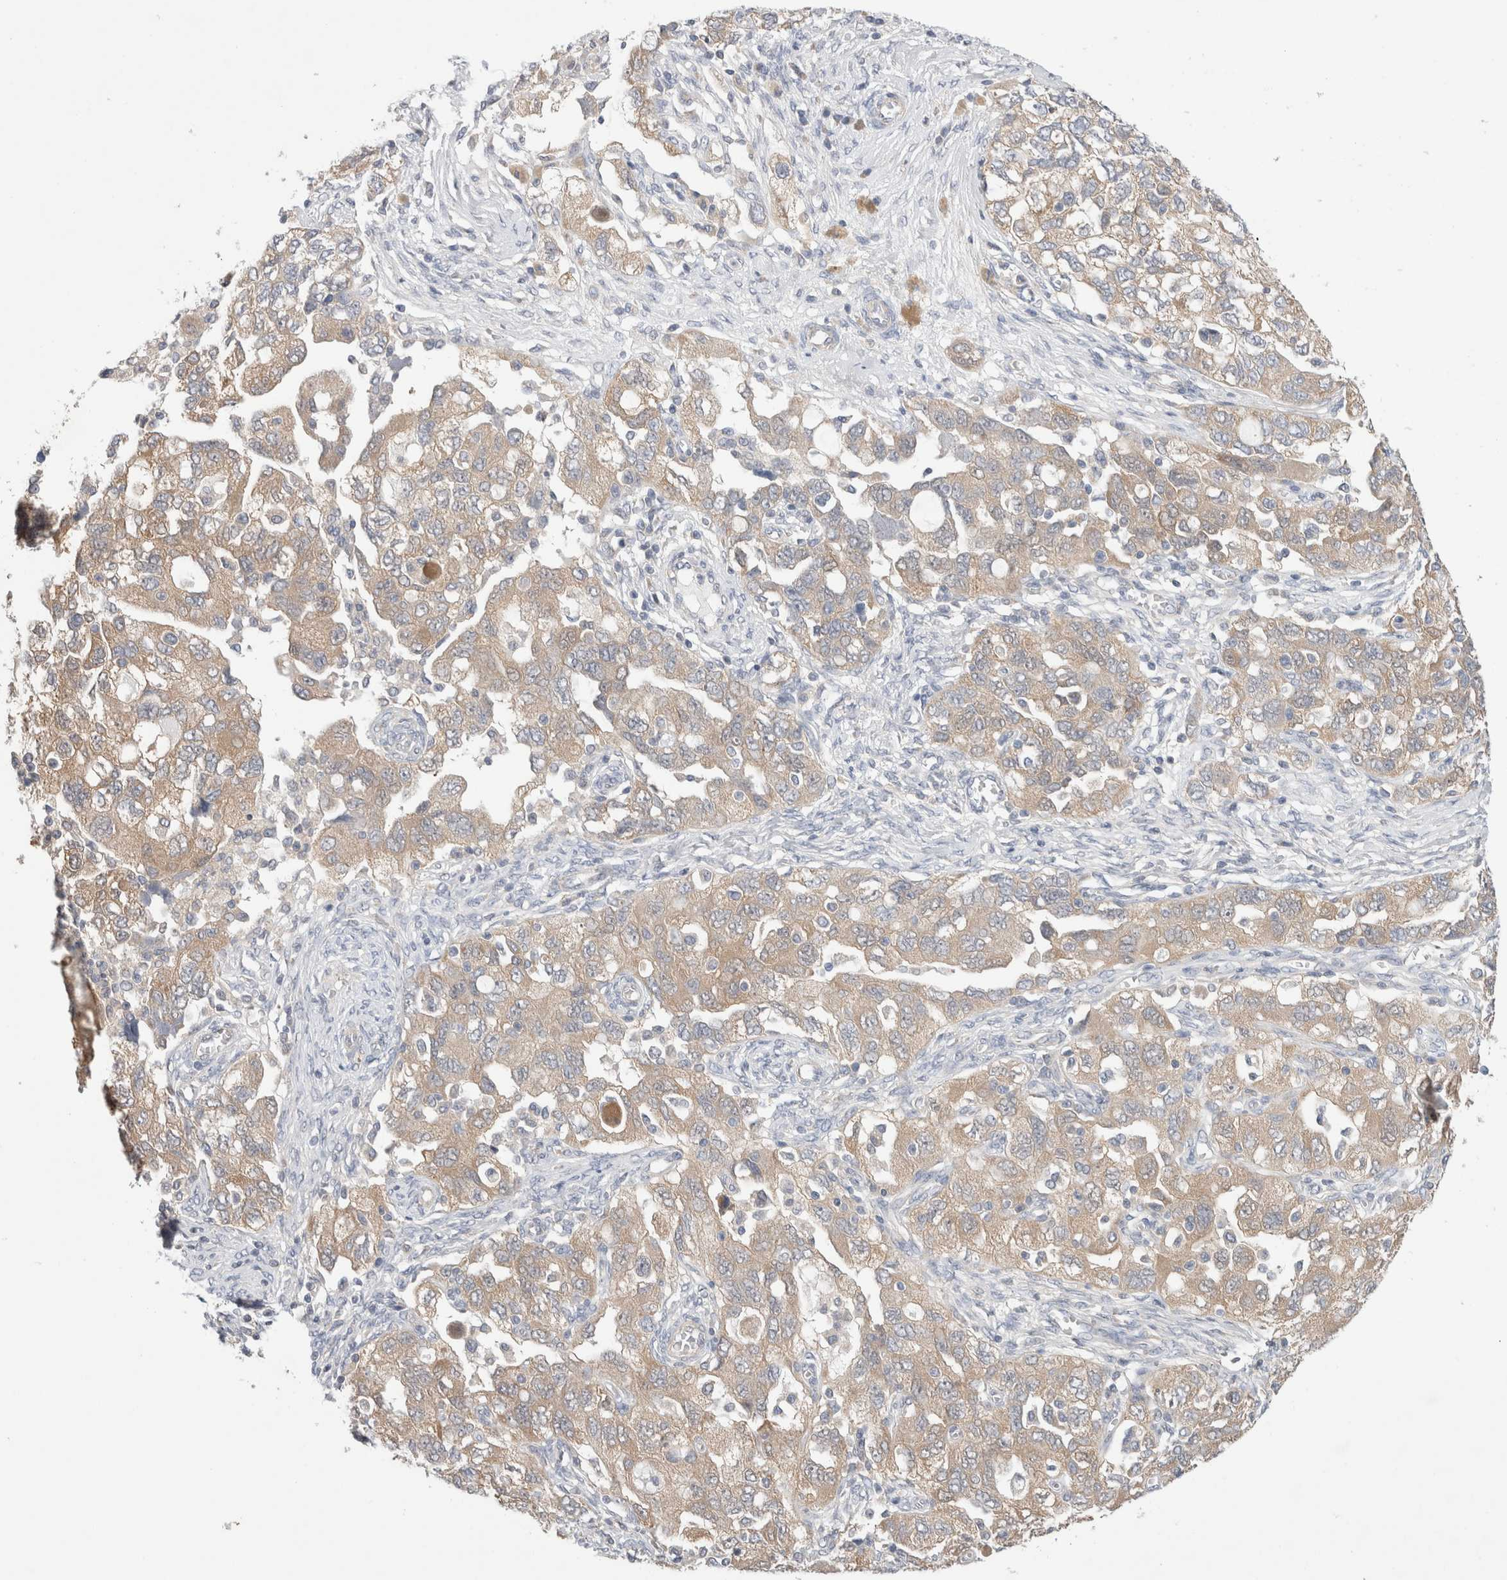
{"staining": {"intensity": "weak", "quantity": ">75%", "location": "cytoplasmic/membranous"}, "tissue": "ovarian cancer", "cell_type": "Tumor cells", "image_type": "cancer", "snomed": [{"axis": "morphology", "description": "Carcinoma, NOS"}, {"axis": "morphology", "description": "Cystadenocarcinoma, serous, NOS"}, {"axis": "topography", "description": "Ovary"}], "caption": "DAB (3,3'-diaminobenzidine) immunohistochemical staining of ovarian cancer (carcinoma) displays weak cytoplasmic/membranous protein staining in about >75% of tumor cells. The staining was performed using DAB to visualize the protein expression in brown, while the nuclei were stained in blue with hematoxylin (Magnification: 20x).", "gene": "IFT74", "patient": {"sex": "female", "age": 69}}